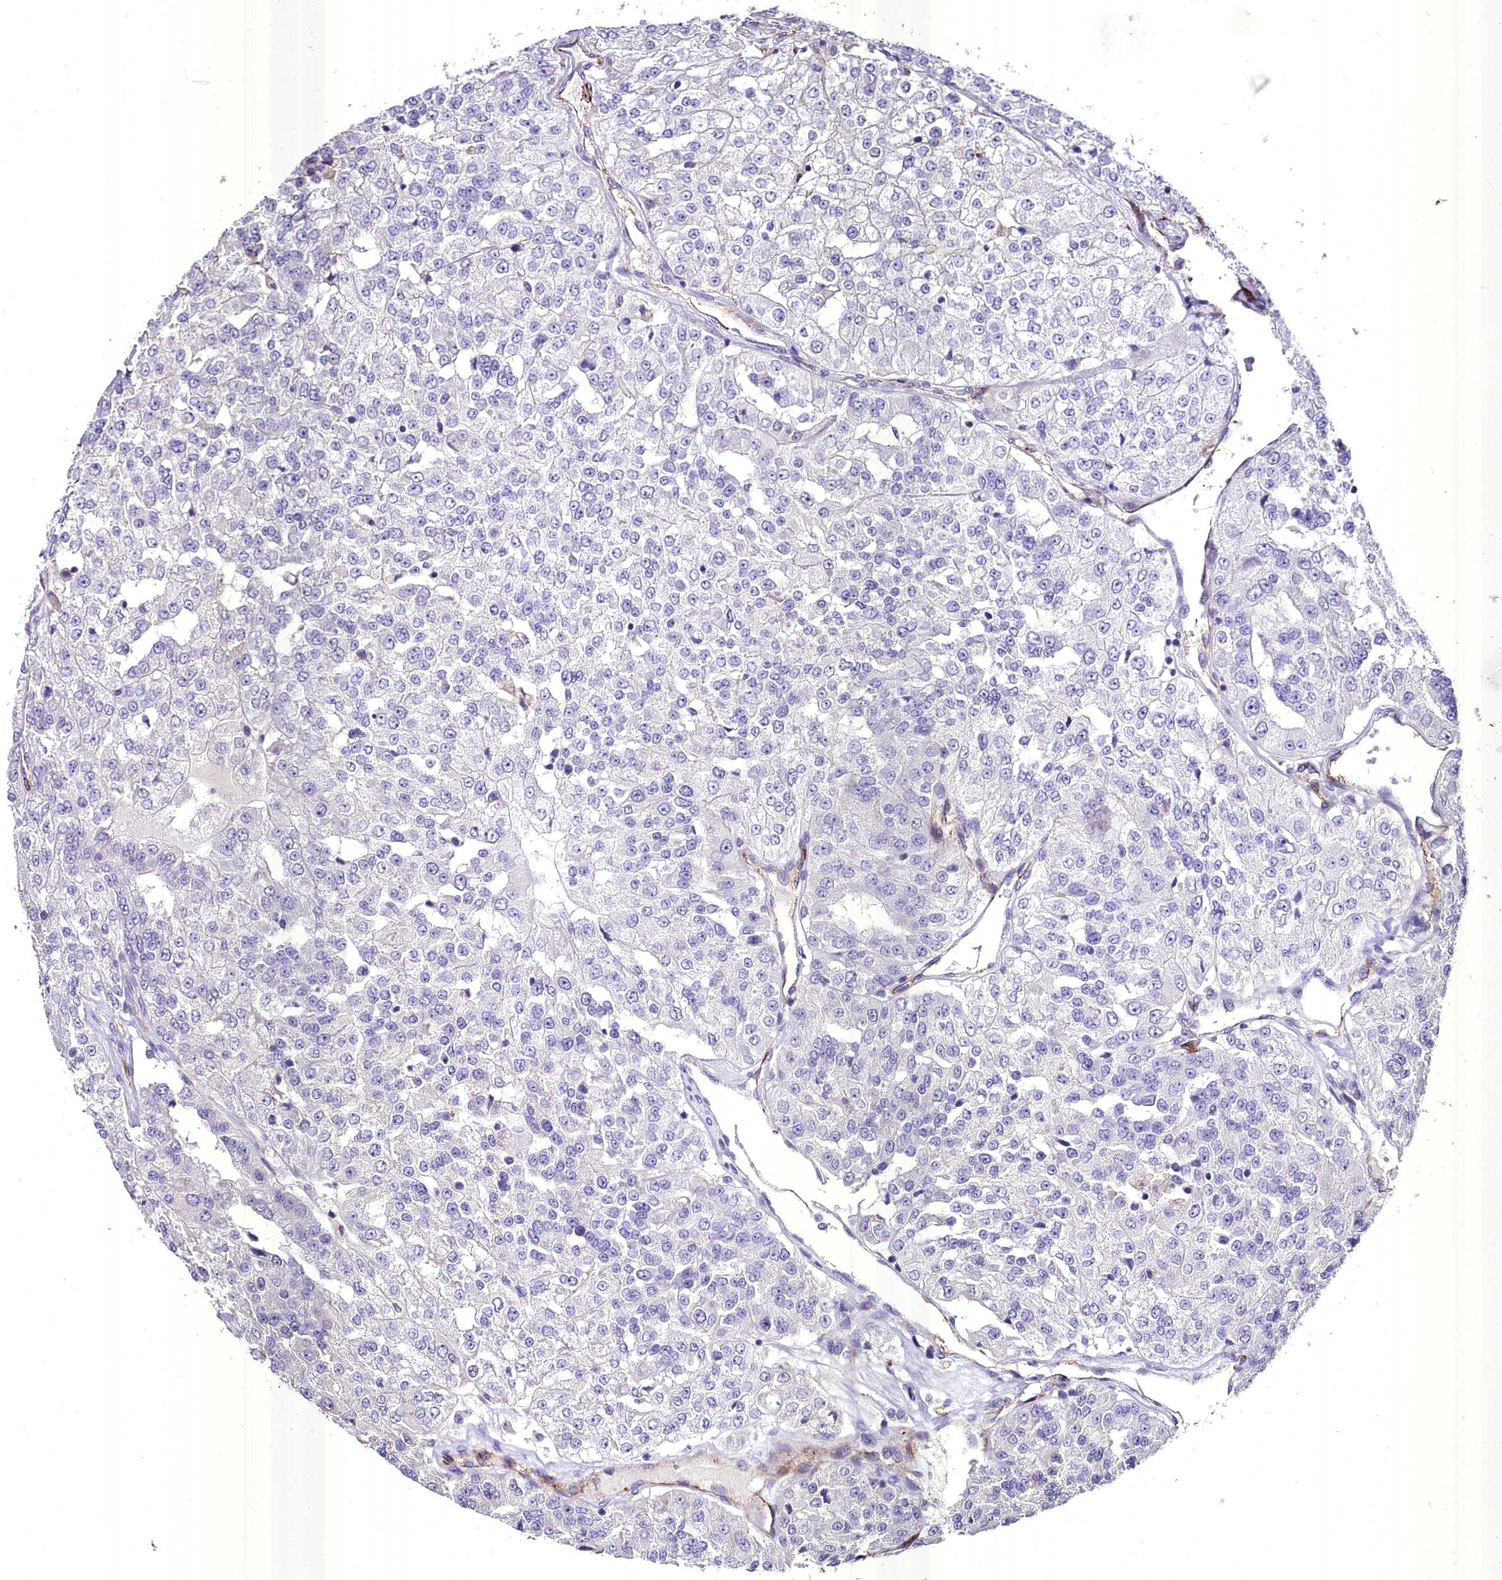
{"staining": {"intensity": "negative", "quantity": "none", "location": "none"}, "tissue": "renal cancer", "cell_type": "Tumor cells", "image_type": "cancer", "snomed": [{"axis": "morphology", "description": "Adenocarcinoma, NOS"}, {"axis": "topography", "description": "Kidney"}], "caption": "Immunohistochemical staining of renal cancer (adenocarcinoma) exhibits no significant staining in tumor cells.", "gene": "MS4A18", "patient": {"sex": "female", "age": 63}}